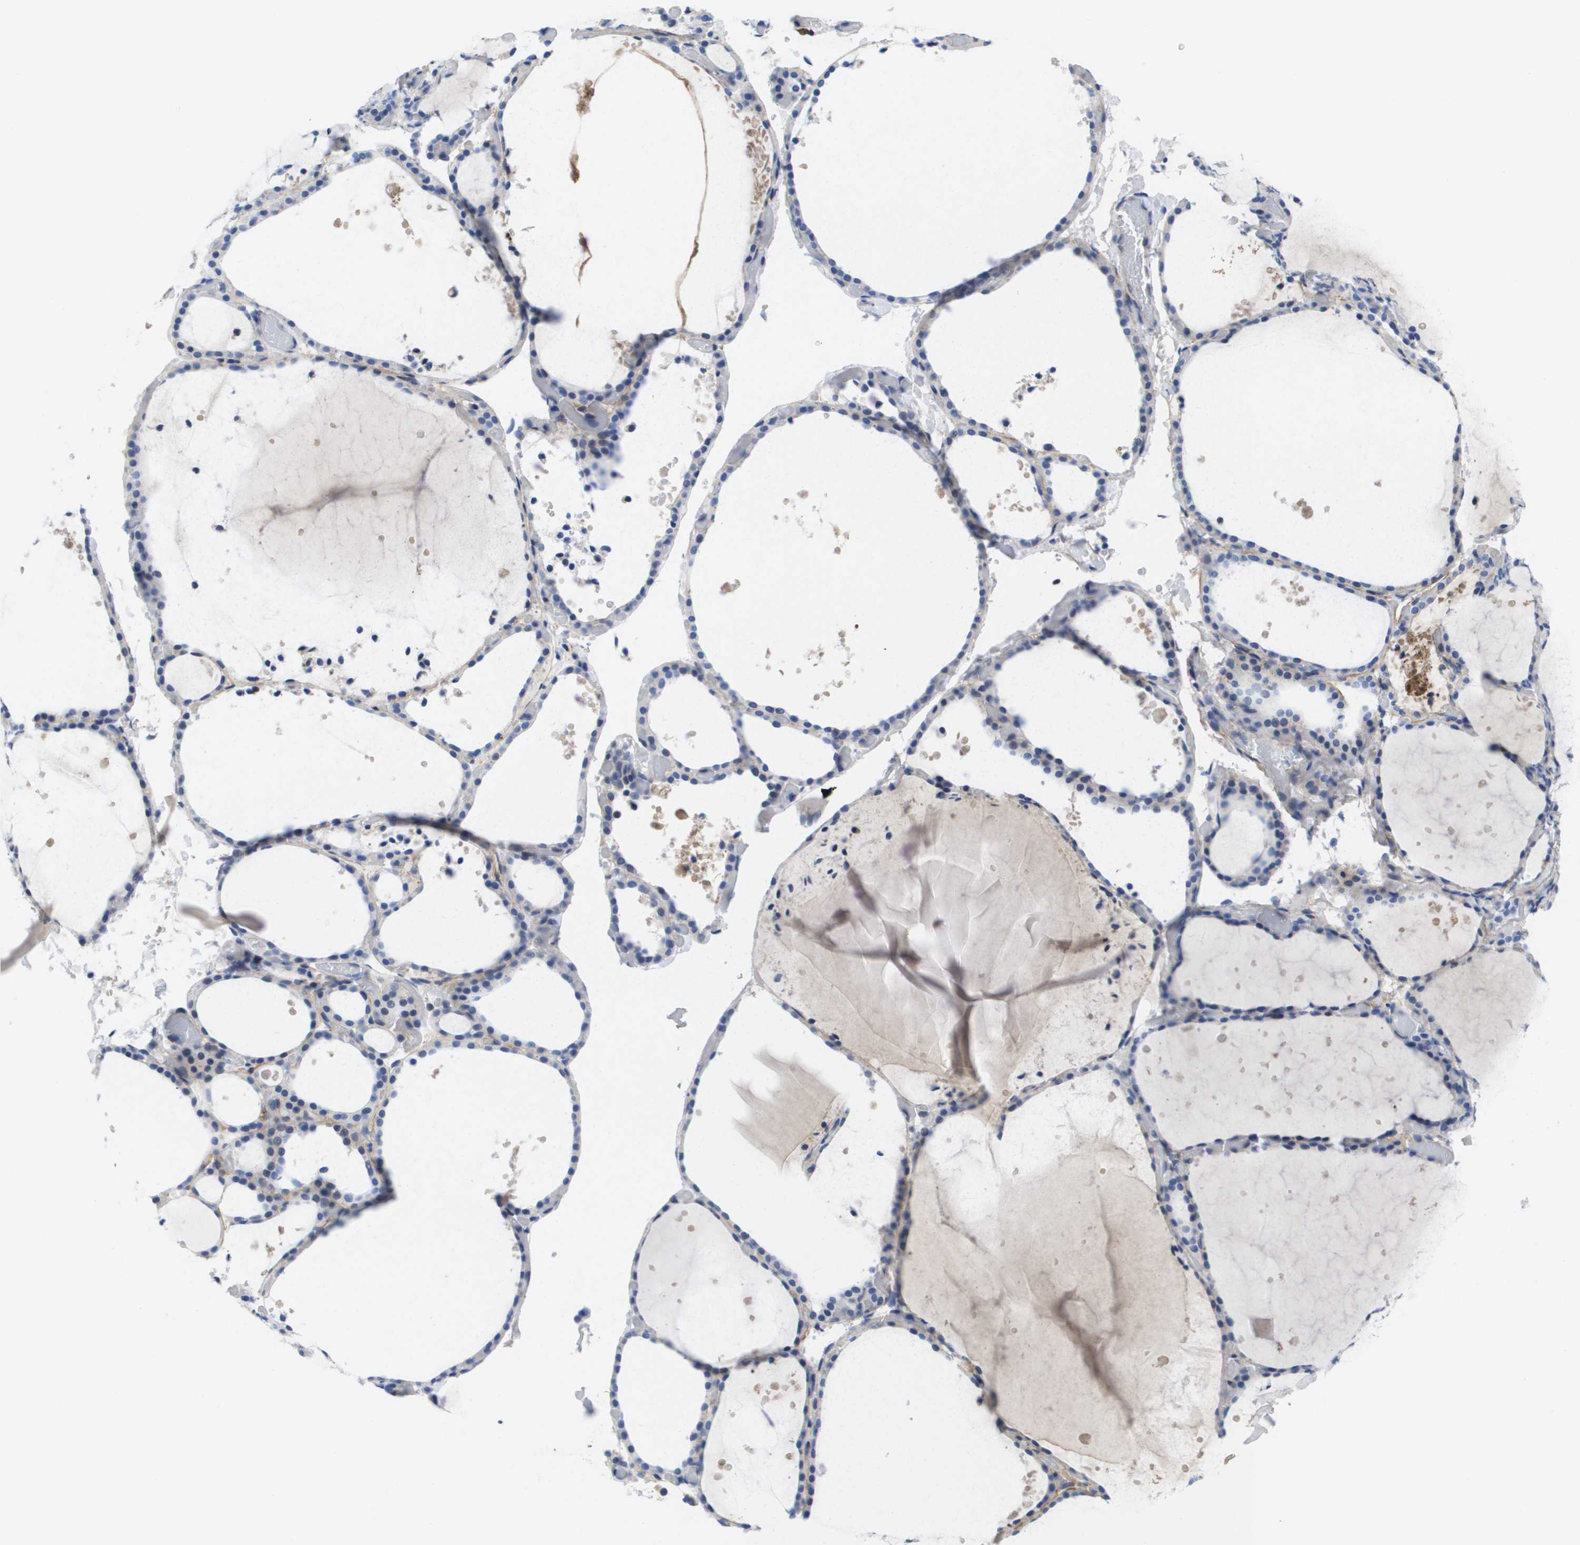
{"staining": {"intensity": "weak", "quantity": "25%-75%", "location": "cytoplasmic/membranous"}, "tissue": "thyroid gland", "cell_type": "Glandular cells", "image_type": "normal", "snomed": [{"axis": "morphology", "description": "Normal tissue, NOS"}, {"axis": "topography", "description": "Thyroid gland"}], "caption": "Weak cytoplasmic/membranous positivity for a protein is identified in about 25%-75% of glandular cells of unremarkable thyroid gland using immunohistochemistry (IHC).", "gene": "SERPINC1", "patient": {"sex": "female", "age": 44}}